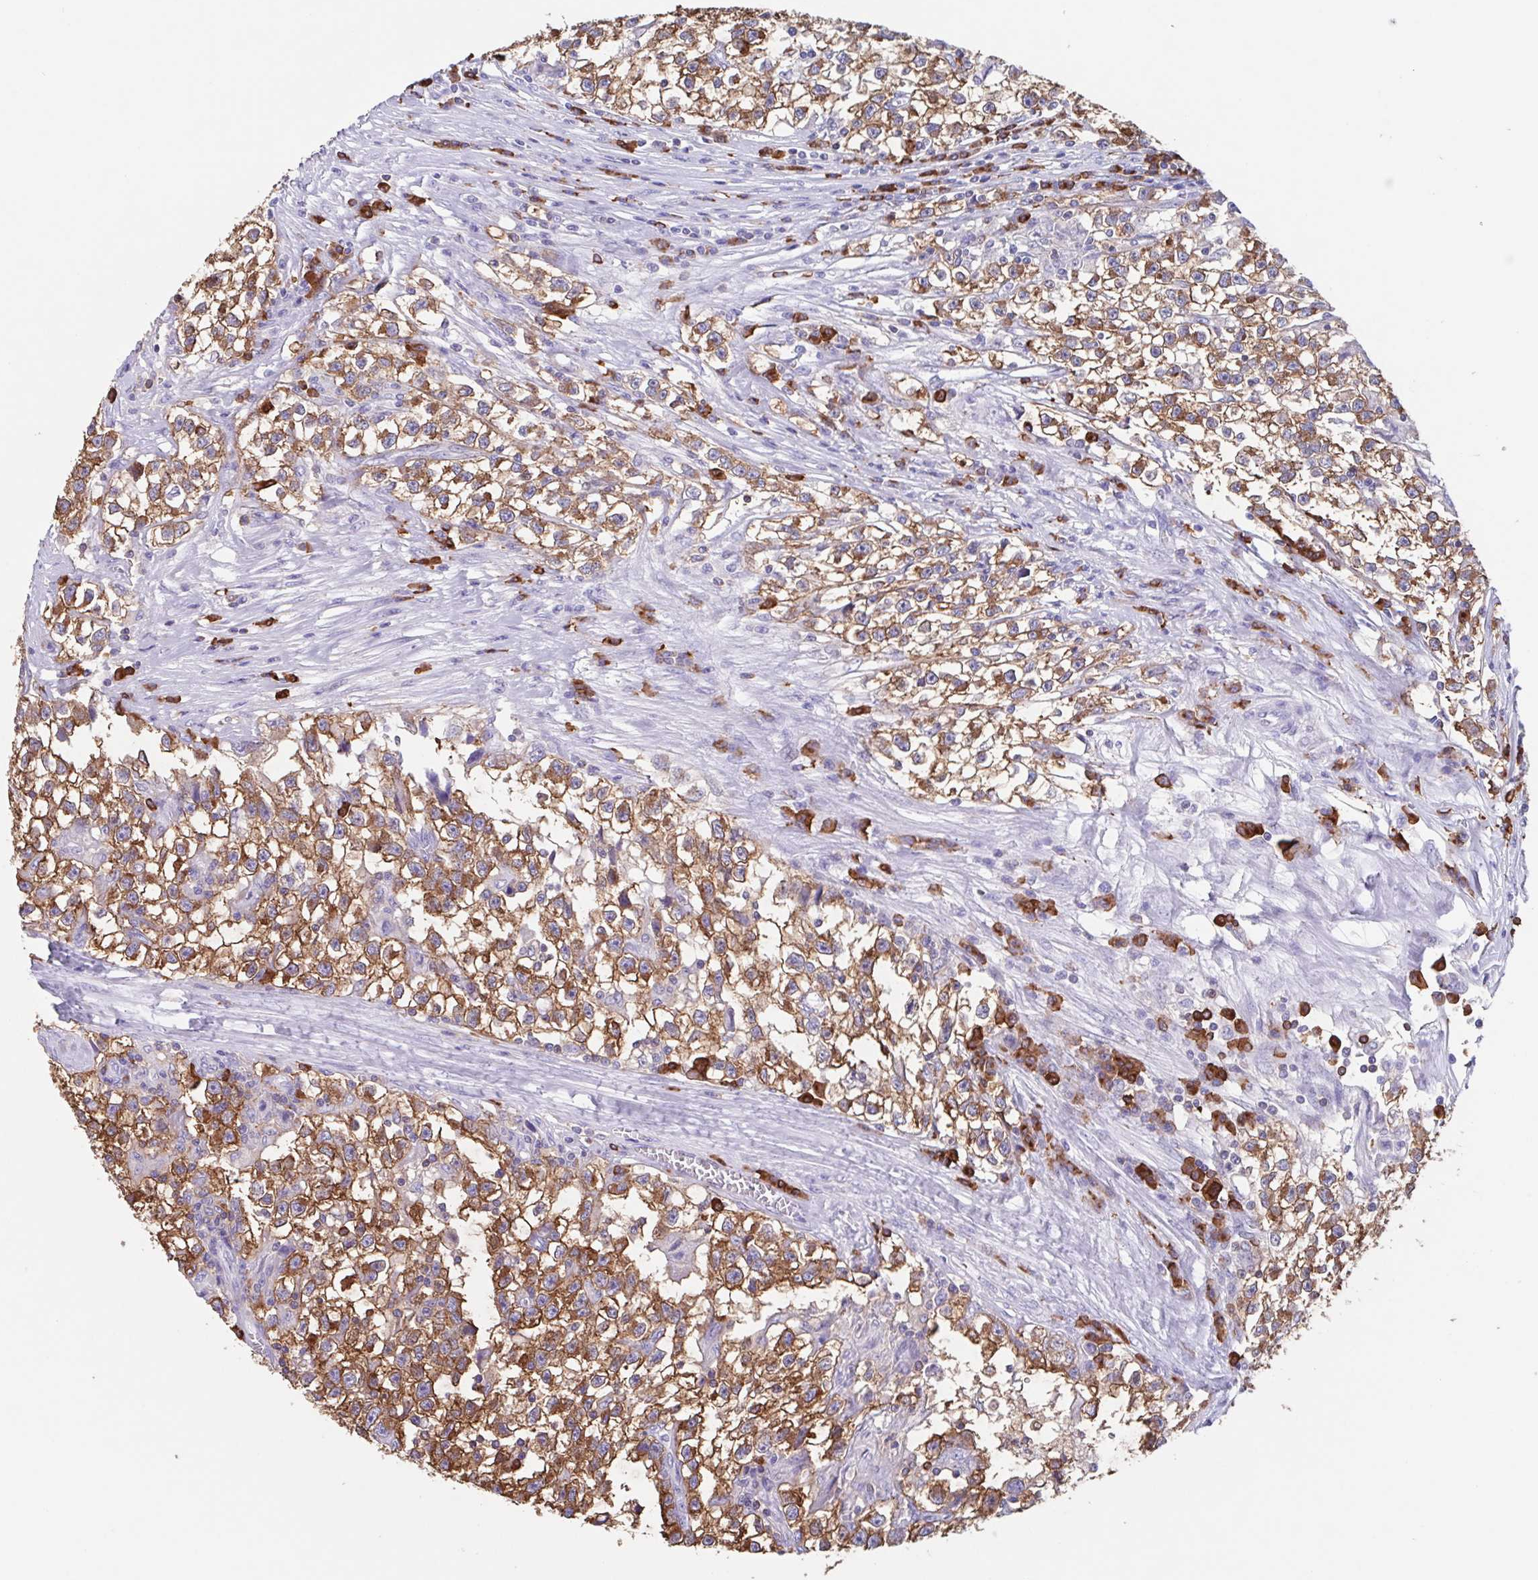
{"staining": {"intensity": "moderate", "quantity": ">75%", "location": "cytoplasmic/membranous"}, "tissue": "testis cancer", "cell_type": "Tumor cells", "image_type": "cancer", "snomed": [{"axis": "morphology", "description": "Seminoma, NOS"}, {"axis": "topography", "description": "Testis"}], "caption": "Protein expression analysis of human testis seminoma reveals moderate cytoplasmic/membranous staining in approximately >75% of tumor cells. Using DAB (3,3'-diaminobenzidine) (brown) and hematoxylin (blue) stains, captured at high magnification using brightfield microscopy.", "gene": "TPD52", "patient": {"sex": "male", "age": 31}}